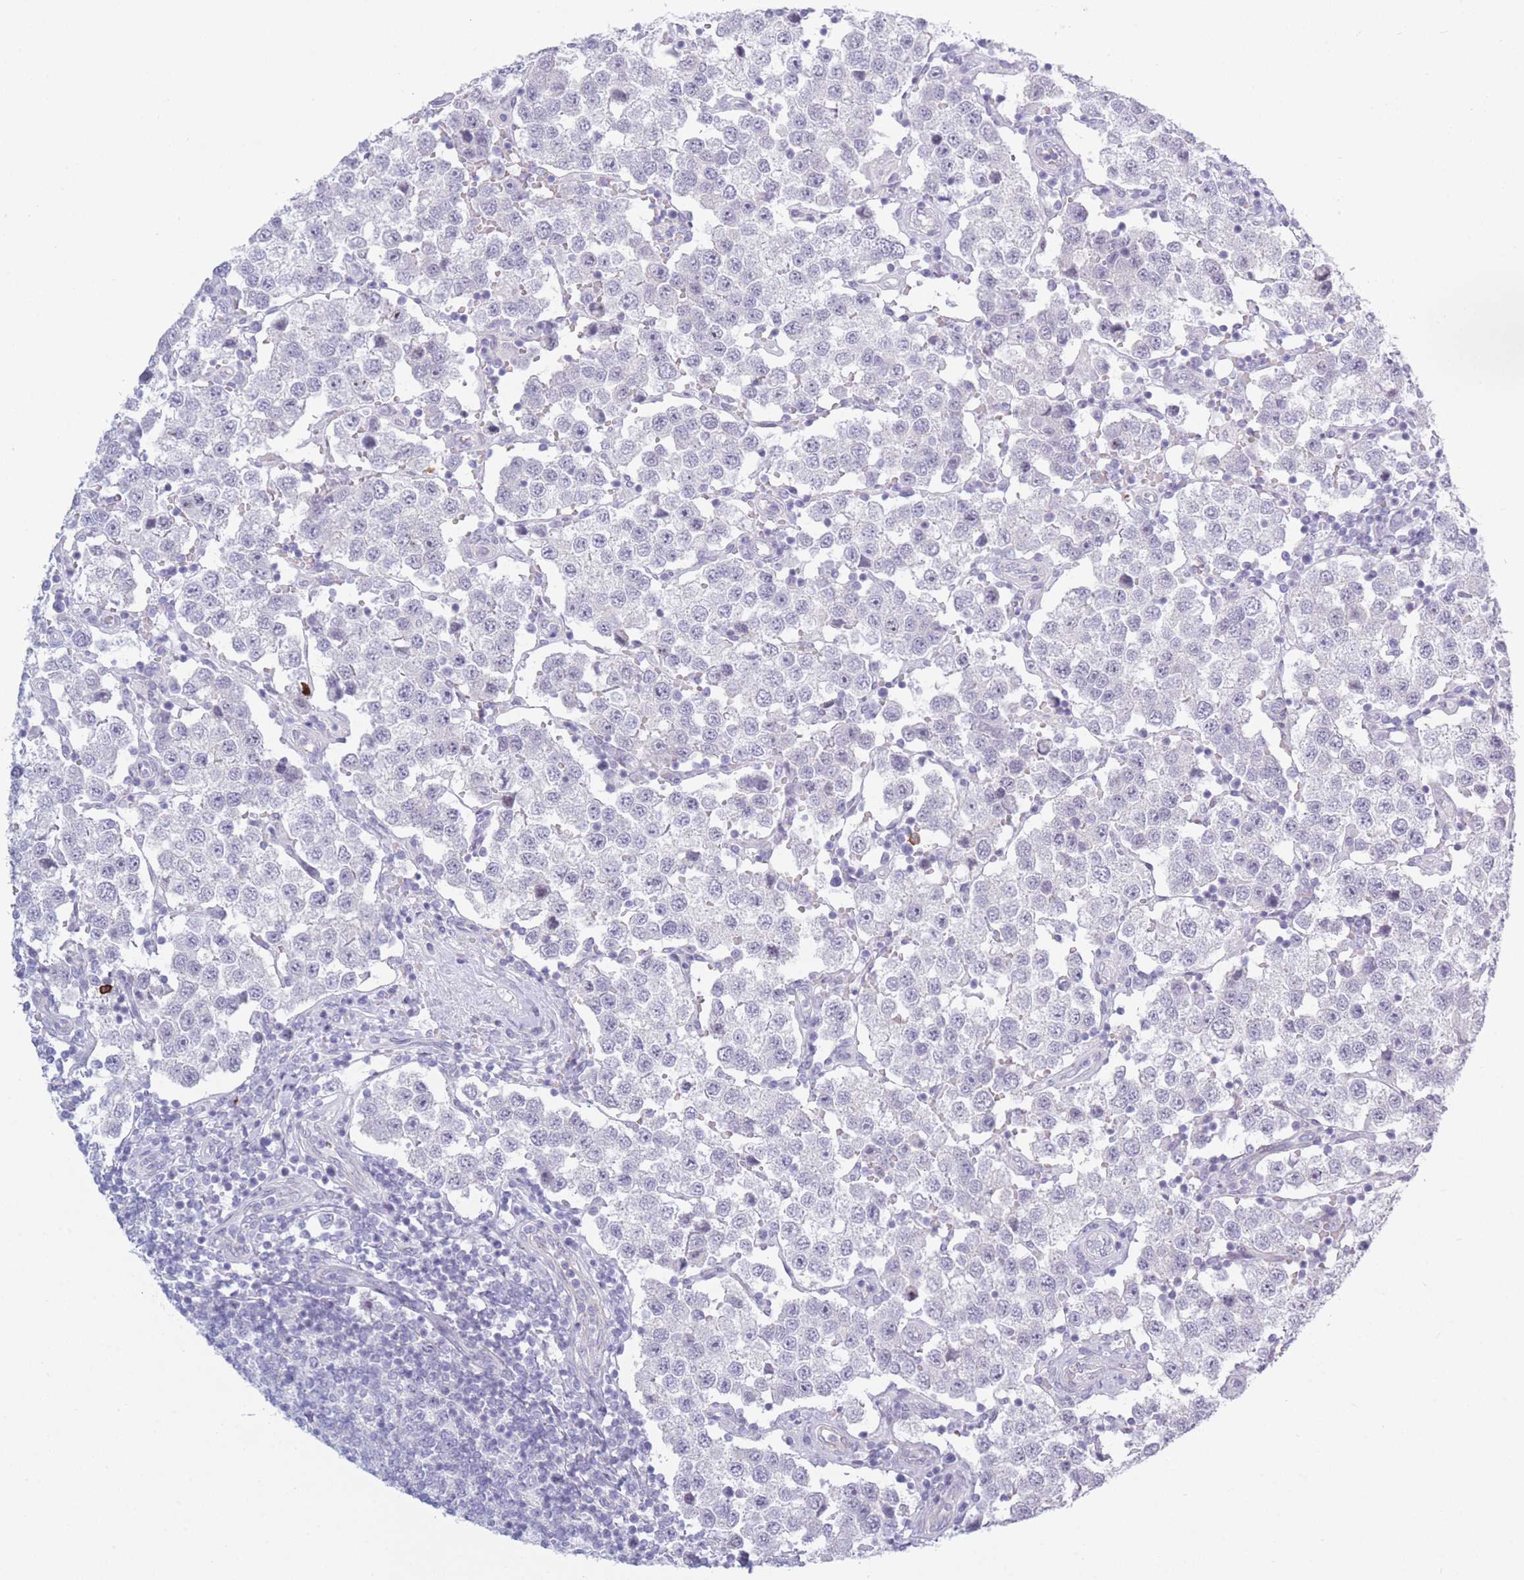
{"staining": {"intensity": "negative", "quantity": "none", "location": "none"}, "tissue": "testis cancer", "cell_type": "Tumor cells", "image_type": "cancer", "snomed": [{"axis": "morphology", "description": "Seminoma, NOS"}, {"axis": "topography", "description": "Testis"}], "caption": "Tumor cells are negative for brown protein staining in testis cancer (seminoma).", "gene": "PLEKHG2", "patient": {"sex": "male", "age": 37}}